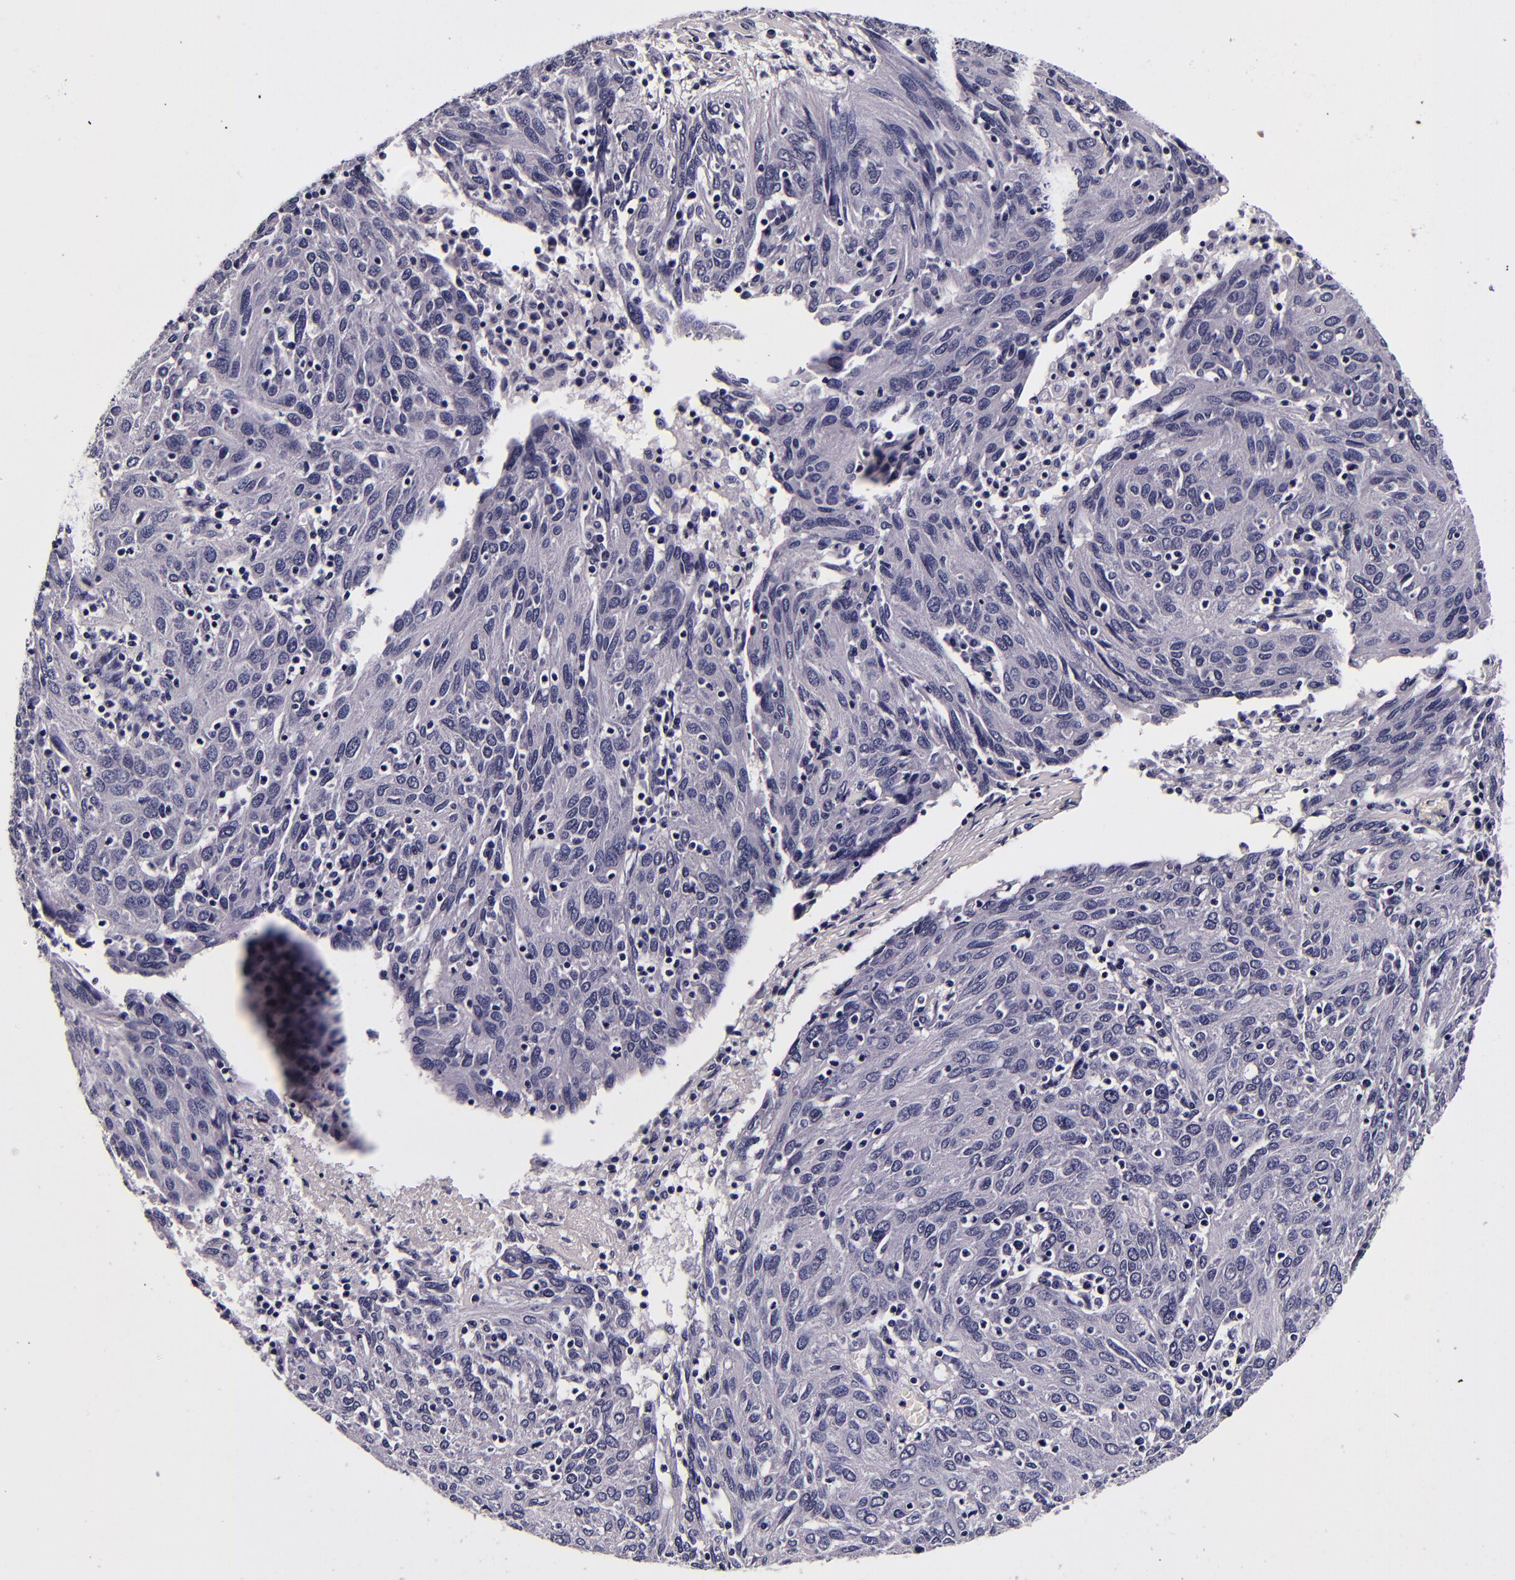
{"staining": {"intensity": "negative", "quantity": "none", "location": "none"}, "tissue": "ovarian cancer", "cell_type": "Tumor cells", "image_type": "cancer", "snomed": [{"axis": "morphology", "description": "Carcinoma, endometroid"}, {"axis": "topography", "description": "Ovary"}], "caption": "Tumor cells are negative for brown protein staining in ovarian endometroid carcinoma.", "gene": "FBN1", "patient": {"sex": "female", "age": 50}}